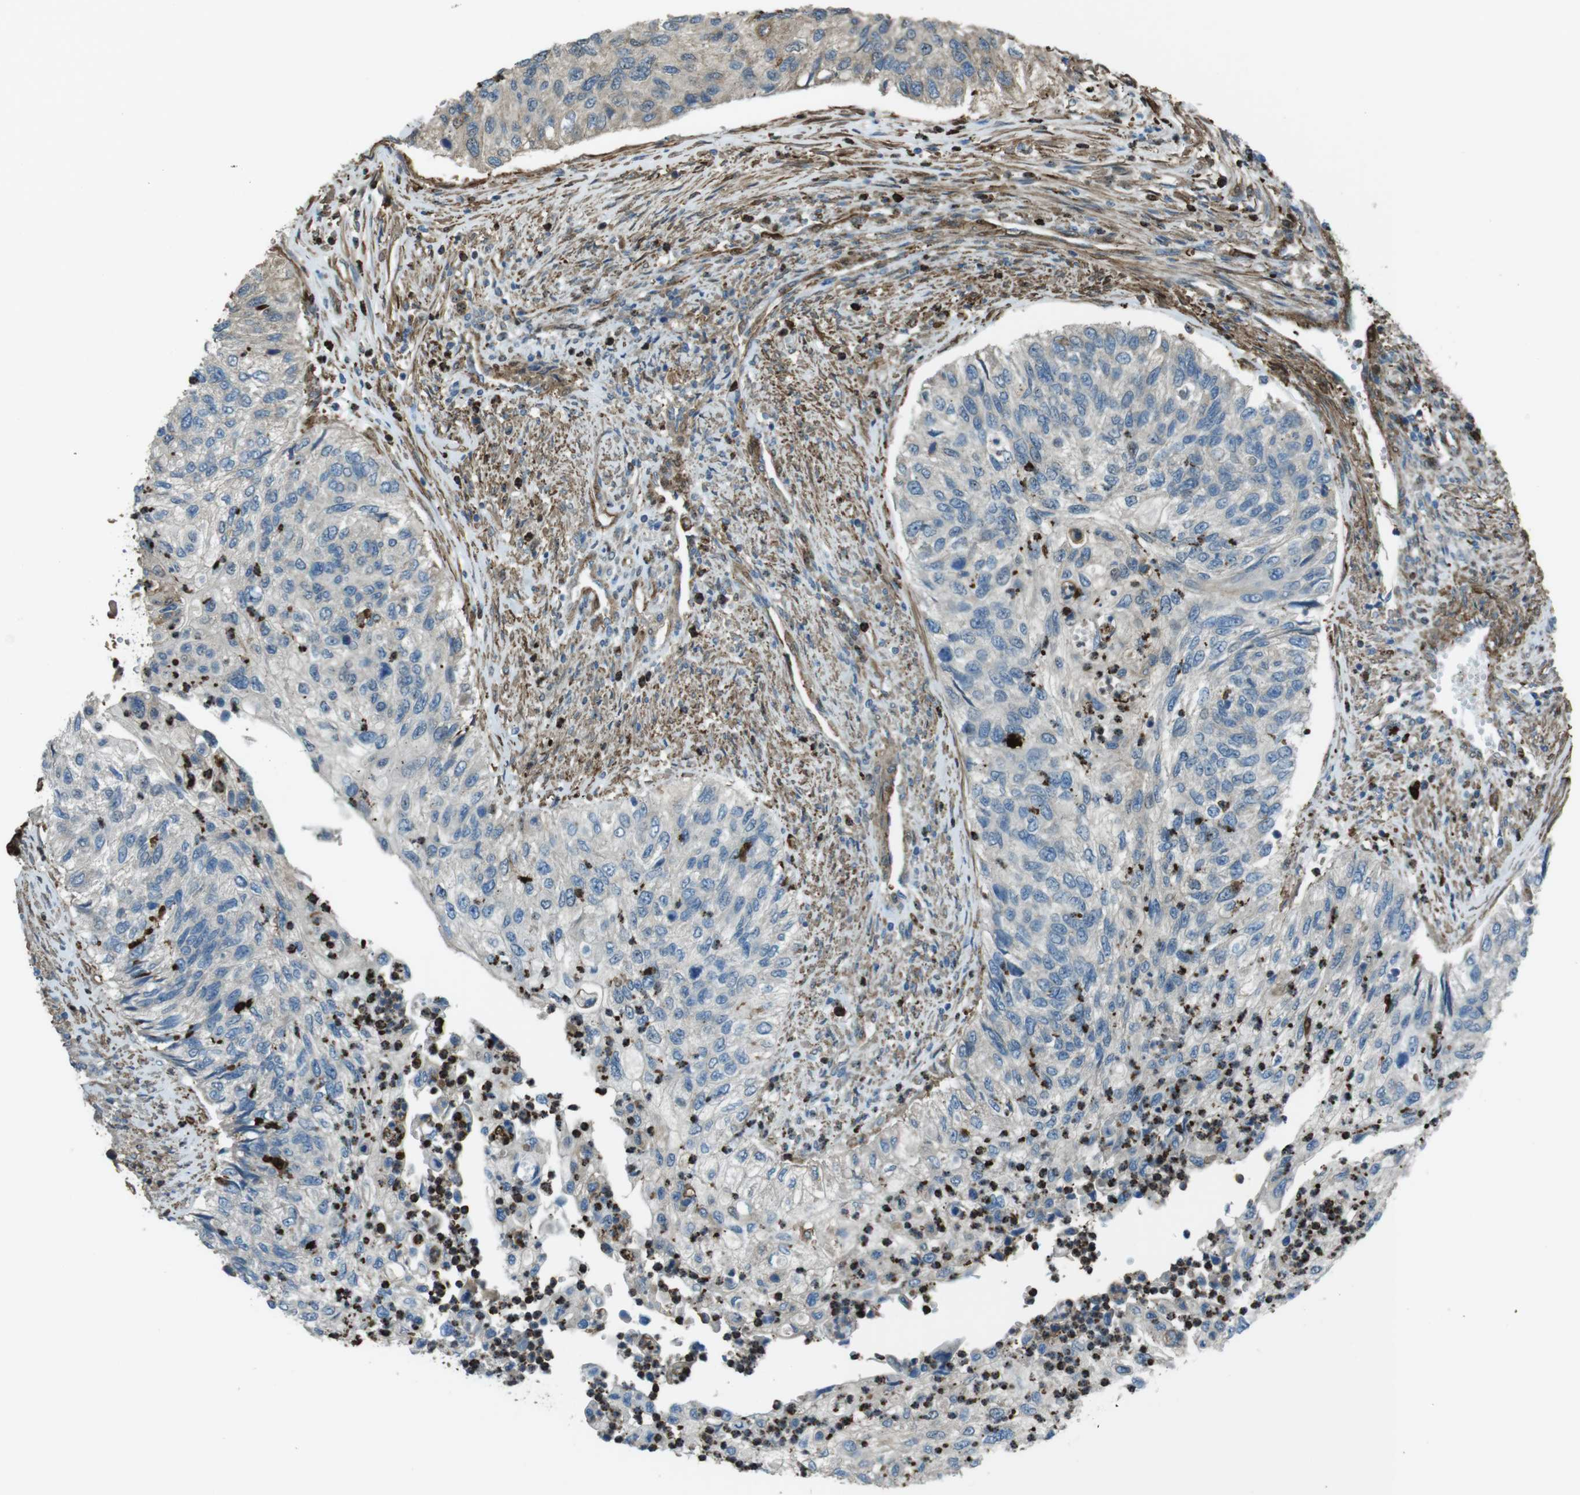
{"staining": {"intensity": "negative", "quantity": "none", "location": "none"}, "tissue": "urothelial cancer", "cell_type": "Tumor cells", "image_type": "cancer", "snomed": [{"axis": "morphology", "description": "Urothelial carcinoma, High grade"}, {"axis": "topography", "description": "Urinary bladder"}], "caption": "Immunohistochemistry of urothelial cancer shows no expression in tumor cells.", "gene": "SFT2D1", "patient": {"sex": "female", "age": 60}}